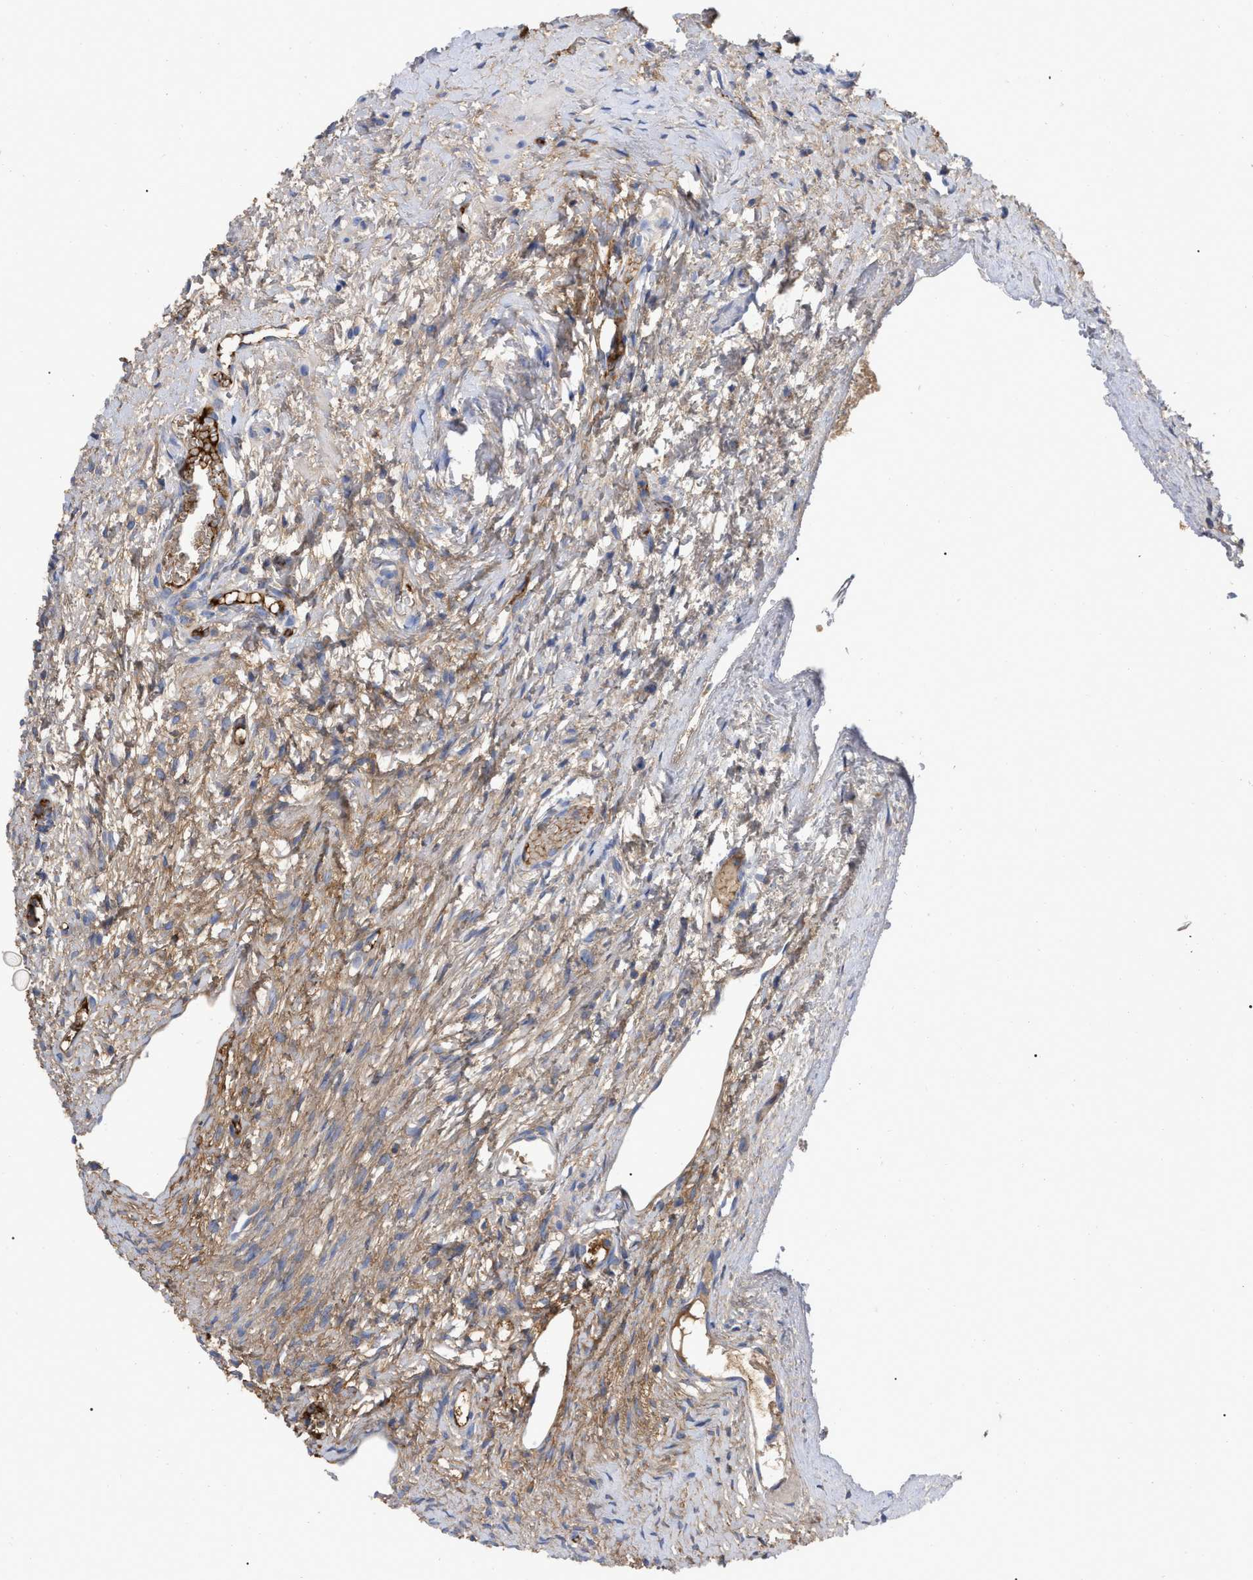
{"staining": {"intensity": "weak", "quantity": "25%-75%", "location": "cytoplasmic/membranous"}, "tissue": "ovary", "cell_type": "Ovarian stroma cells", "image_type": "normal", "snomed": [{"axis": "morphology", "description": "Normal tissue, NOS"}, {"axis": "topography", "description": "Ovary"}], "caption": "Brown immunohistochemical staining in benign ovary displays weak cytoplasmic/membranous expression in approximately 25%-75% of ovarian stroma cells. Nuclei are stained in blue.", "gene": "IGHV5", "patient": {"sex": "female", "age": 33}}